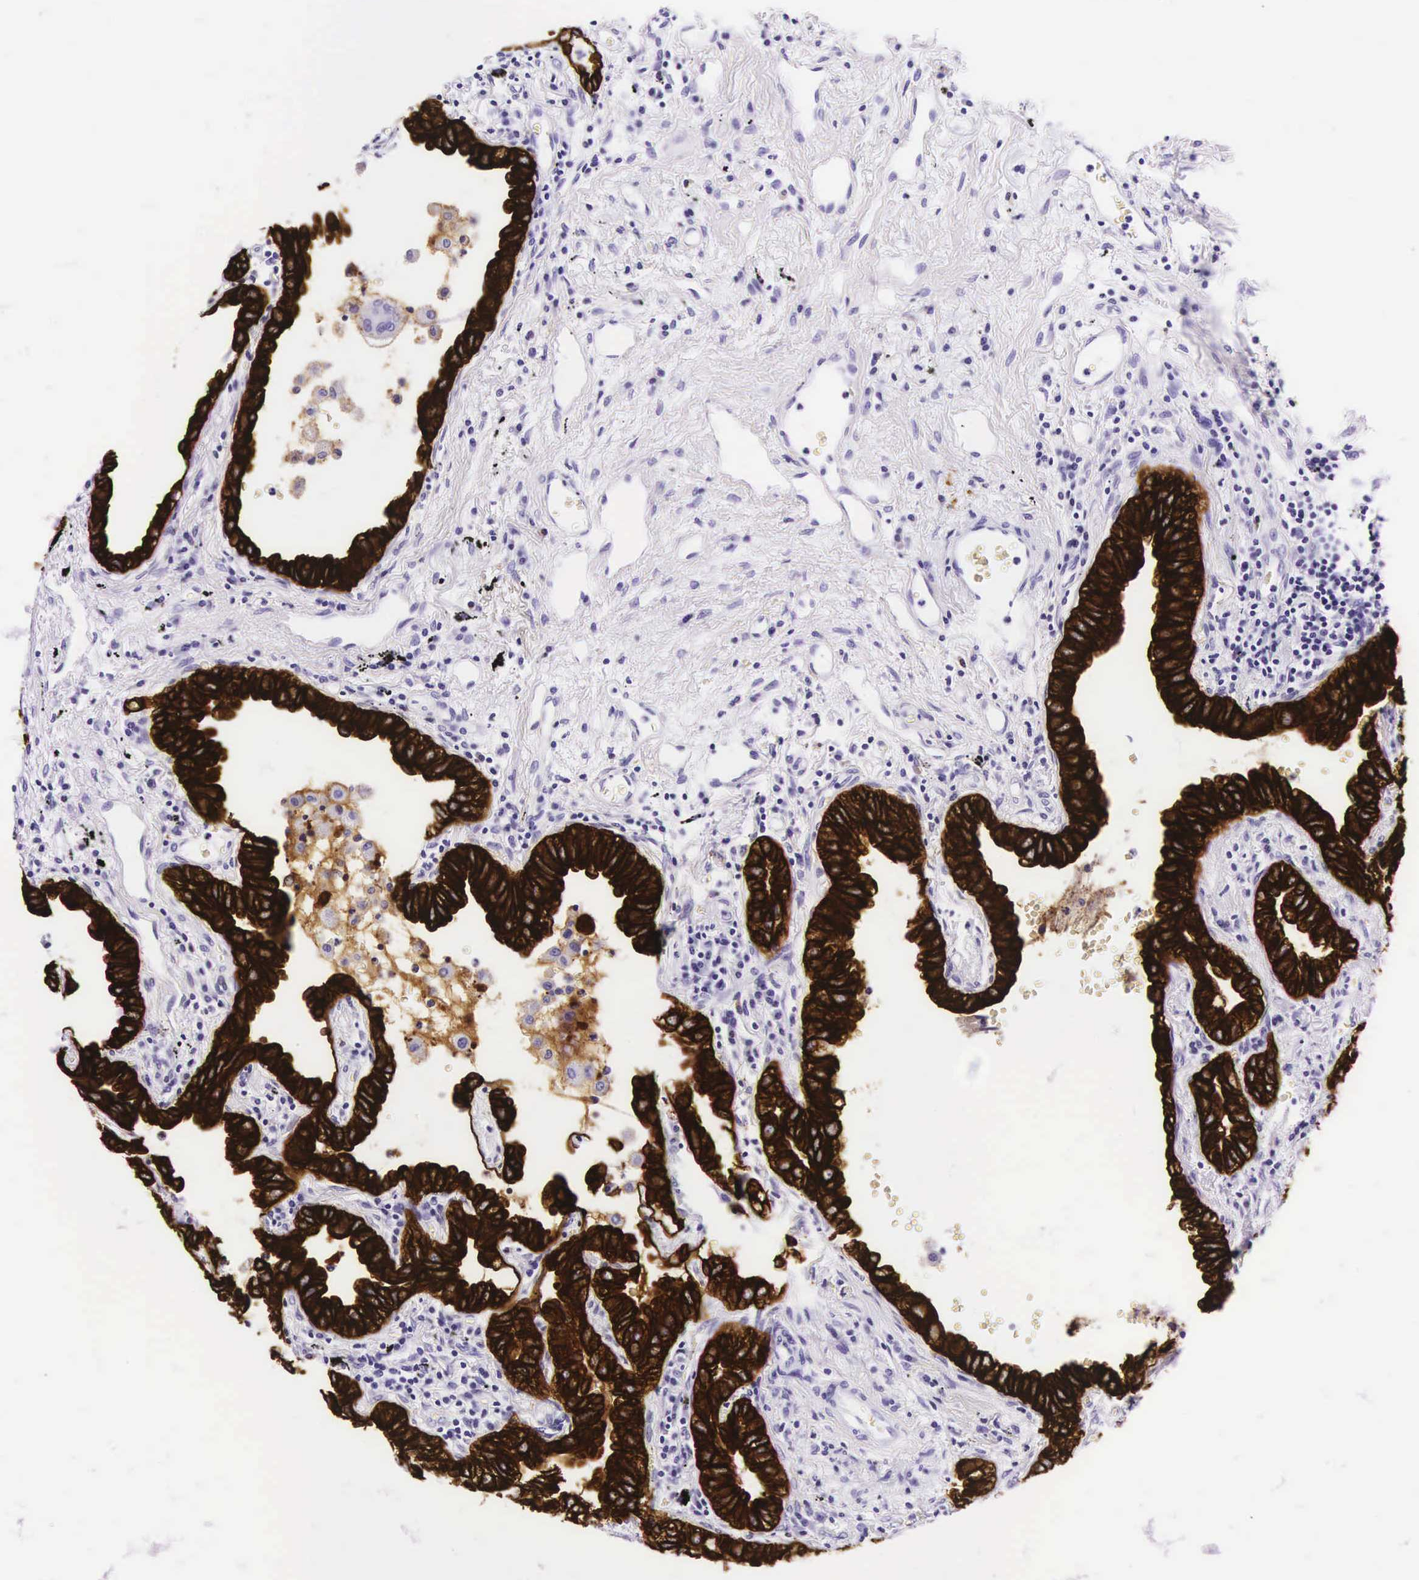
{"staining": {"intensity": "strong", "quantity": ">75%", "location": "cytoplasmic/membranous"}, "tissue": "lung cancer", "cell_type": "Tumor cells", "image_type": "cancer", "snomed": [{"axis": "morphology", "description": "Adenocarcinoma, NOS"}, {"axis": "topography", "description": "Lung"}], "caption": "Immunohistochemical staining of human lung adenocarcinoma exhibits high levels of strong cytoplasmic/membranous protein staining in approximately >75% of tumor cells. (DAB = brown stain, brightfield microscopy at high magnification).", "gene": "KRT18", "patient": {"sex": "female", "age": 50}}